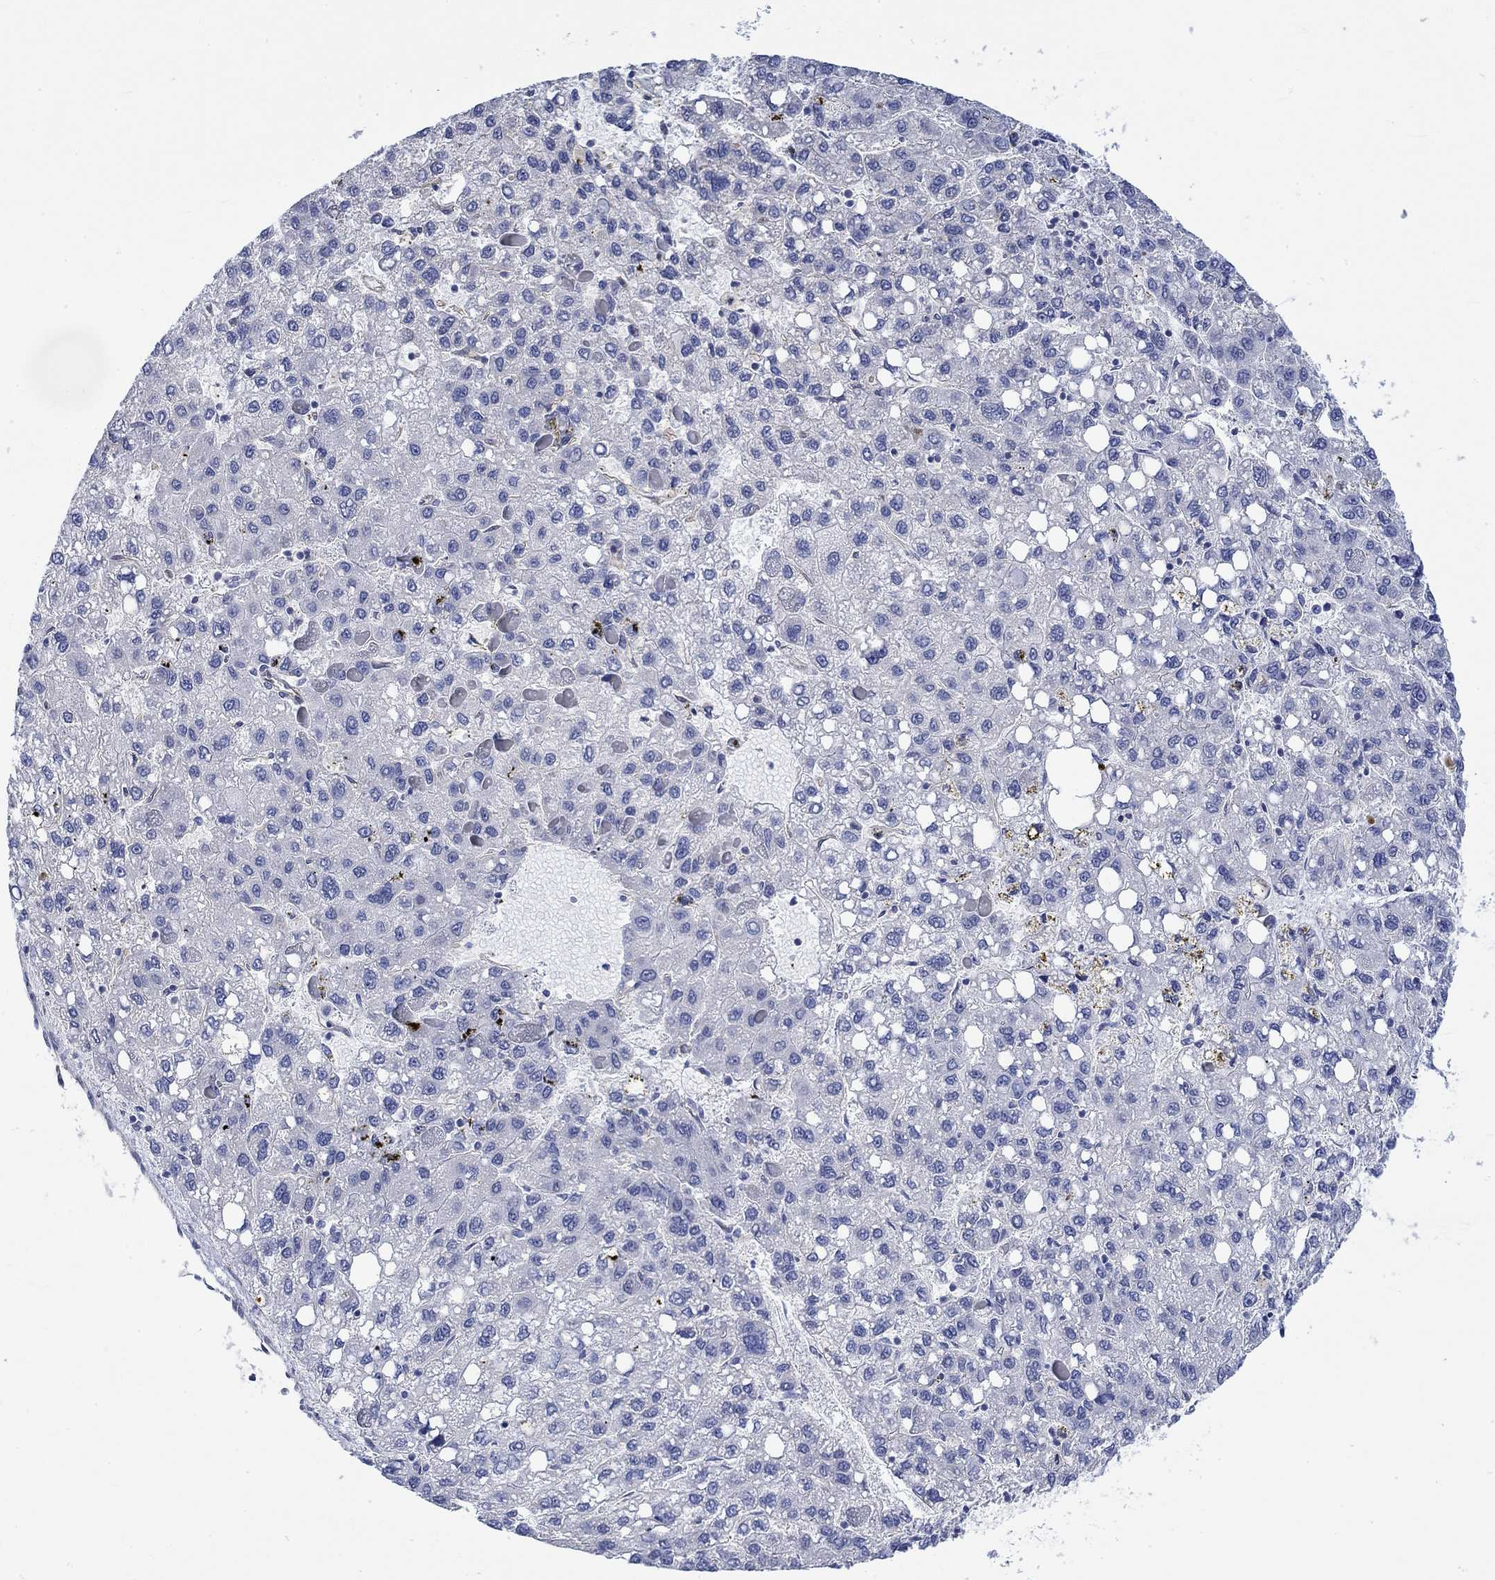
{"staining": {"intensity": "negative", "quantity": "none", "location": "none"}, "tissue": "liver cancer", "cell_type": "Tumor cells", "image_type": "cancer", "snomed": [{"axis": "morphology", "description": "Carcinoma, Hepatocellular, NOS"}, {"axis": "topography", "description": "Liver"}], "caption": "Protein analysis of liver cancer demonstrates no significant expression in tumor cells.", "gene": "AGRP", "patient": {"sex": "female", "age": 82}}